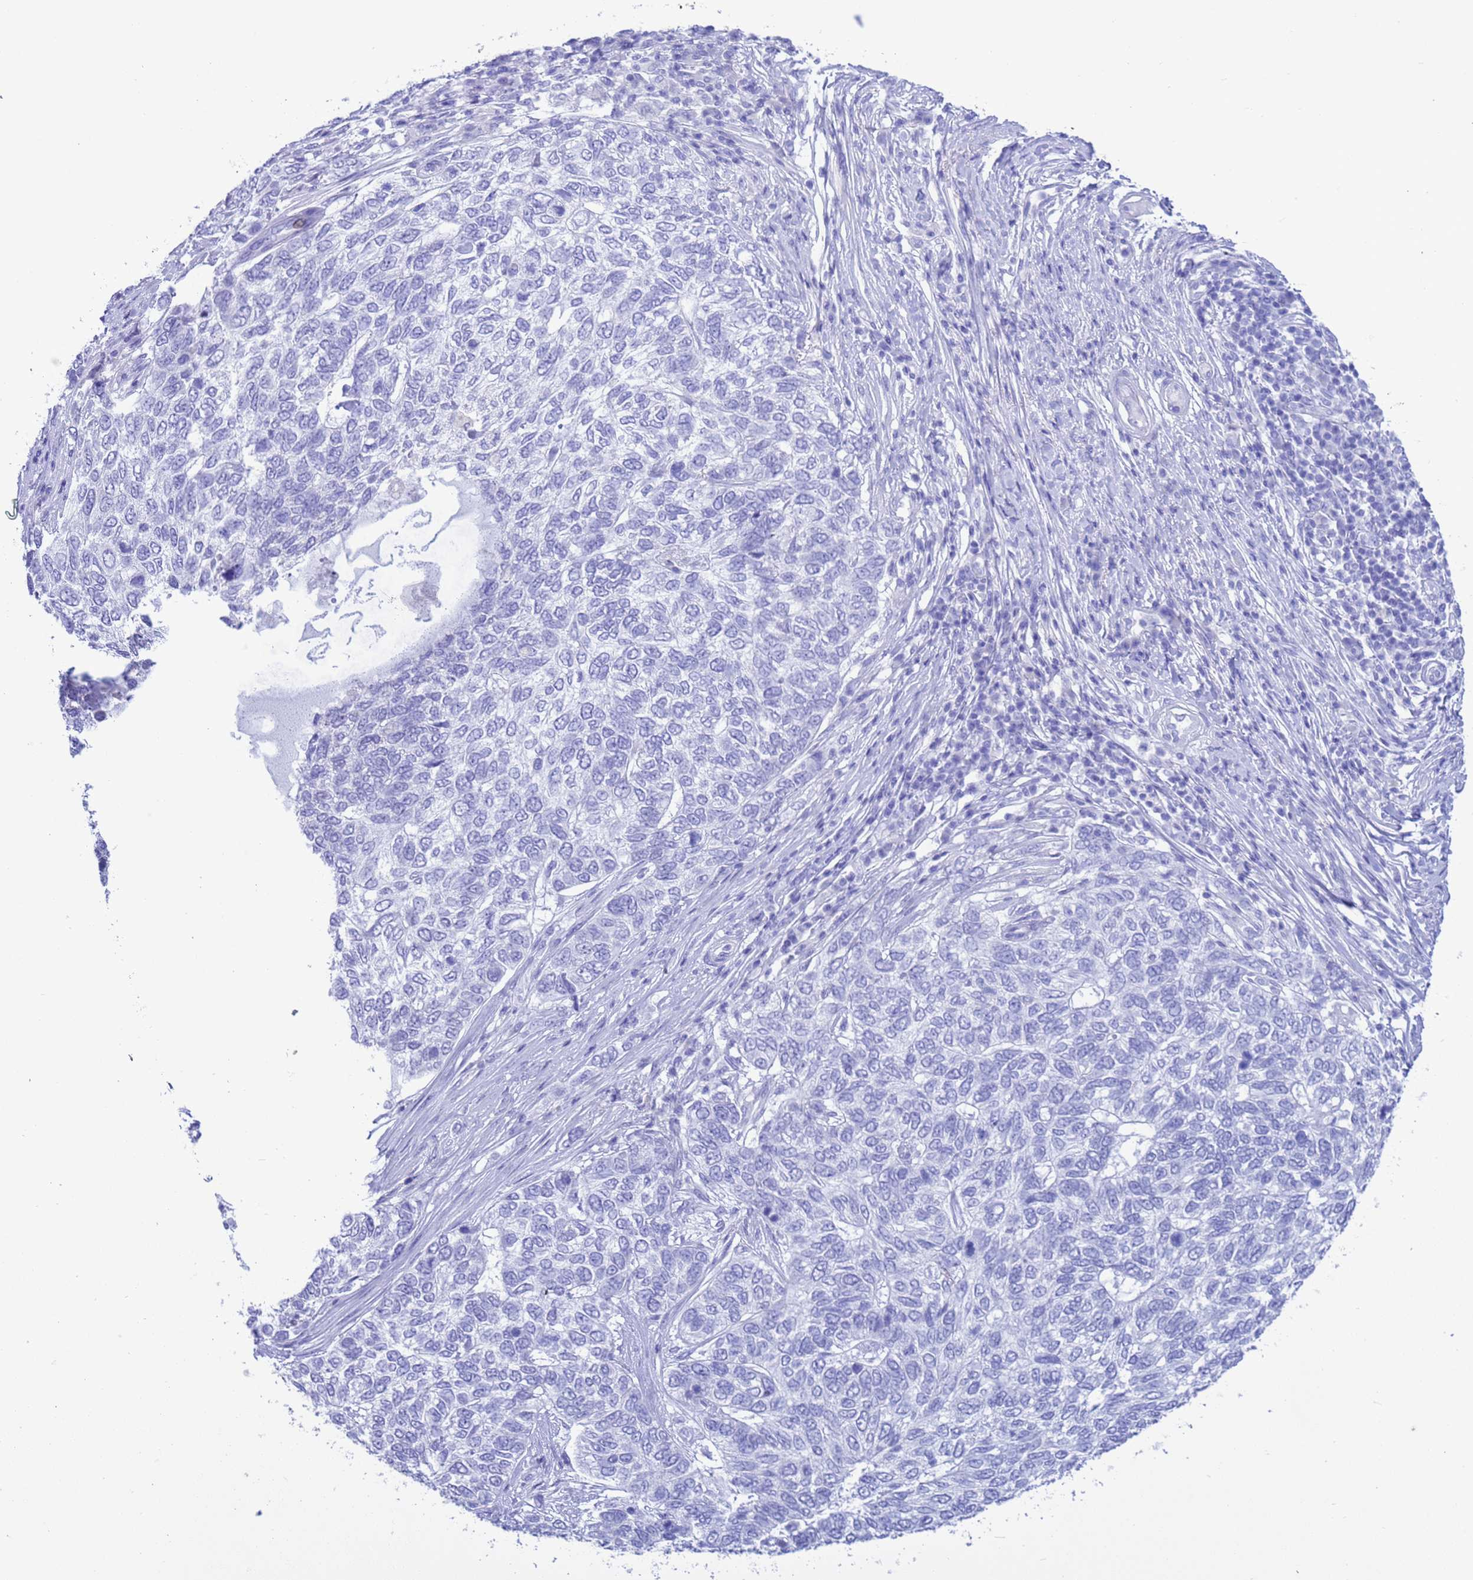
{"staining": {"intensity": "negative", "quantity": "none", "location": "none"}, "tissue": "skin cancer", "cell_type": "Tumor cells", "image_type": "cancer", "snomed": [{"axis": "morphology", "description": "Basal cell carcinoma"}, {"axis": "topography", "description": "Skin"}], "caption": "Tumor cells are negative for protein expression in human skin cancer (basal cell carcinoma). (DAB immunohistochemistry with hematoxylin counter stain).", "gene": "GSTM1", "patient": {"sex": "female", "age": 65}}